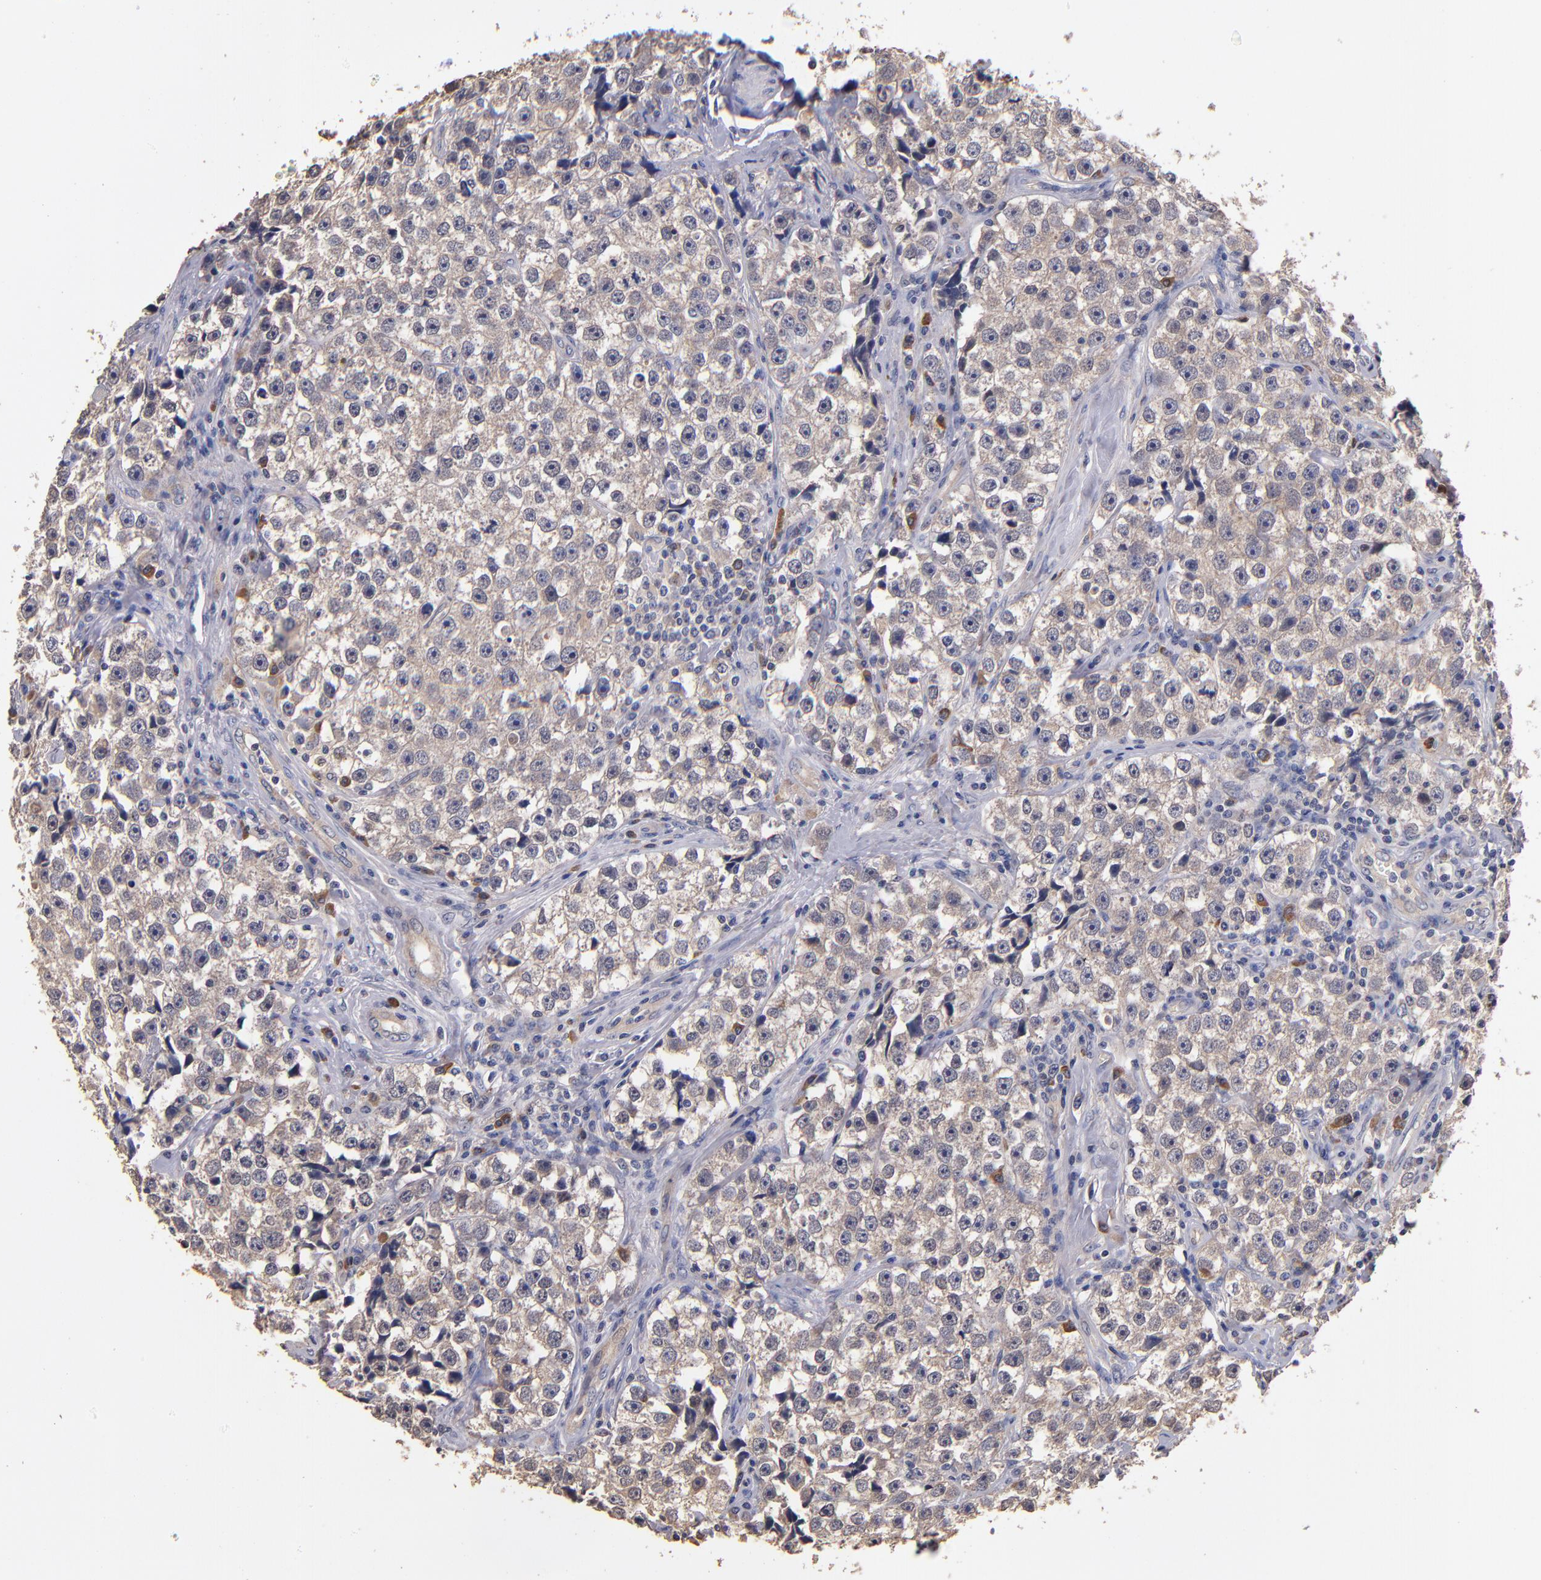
{"staining": {"intensity": "weak", "quantity": ">75%", "location": "cytoplasmic/membranous"}, "tissue": "testis cancer", "cell_type": "Tumor cells", "image_type": "cancer", "snomed": [{"axis": "morphology", "description": "Seminoma, NOS"}, {"axis": "topography", "description": "Testis"}], "caption": "A high-resolution micrograph shows IHC staining of testis seminoma, which displays weak cytoplasmic/membranous expression in approximately >75% of tumor cells.", "gene": "TTLL12", "patient": {"sex": "male", "age": 32}}